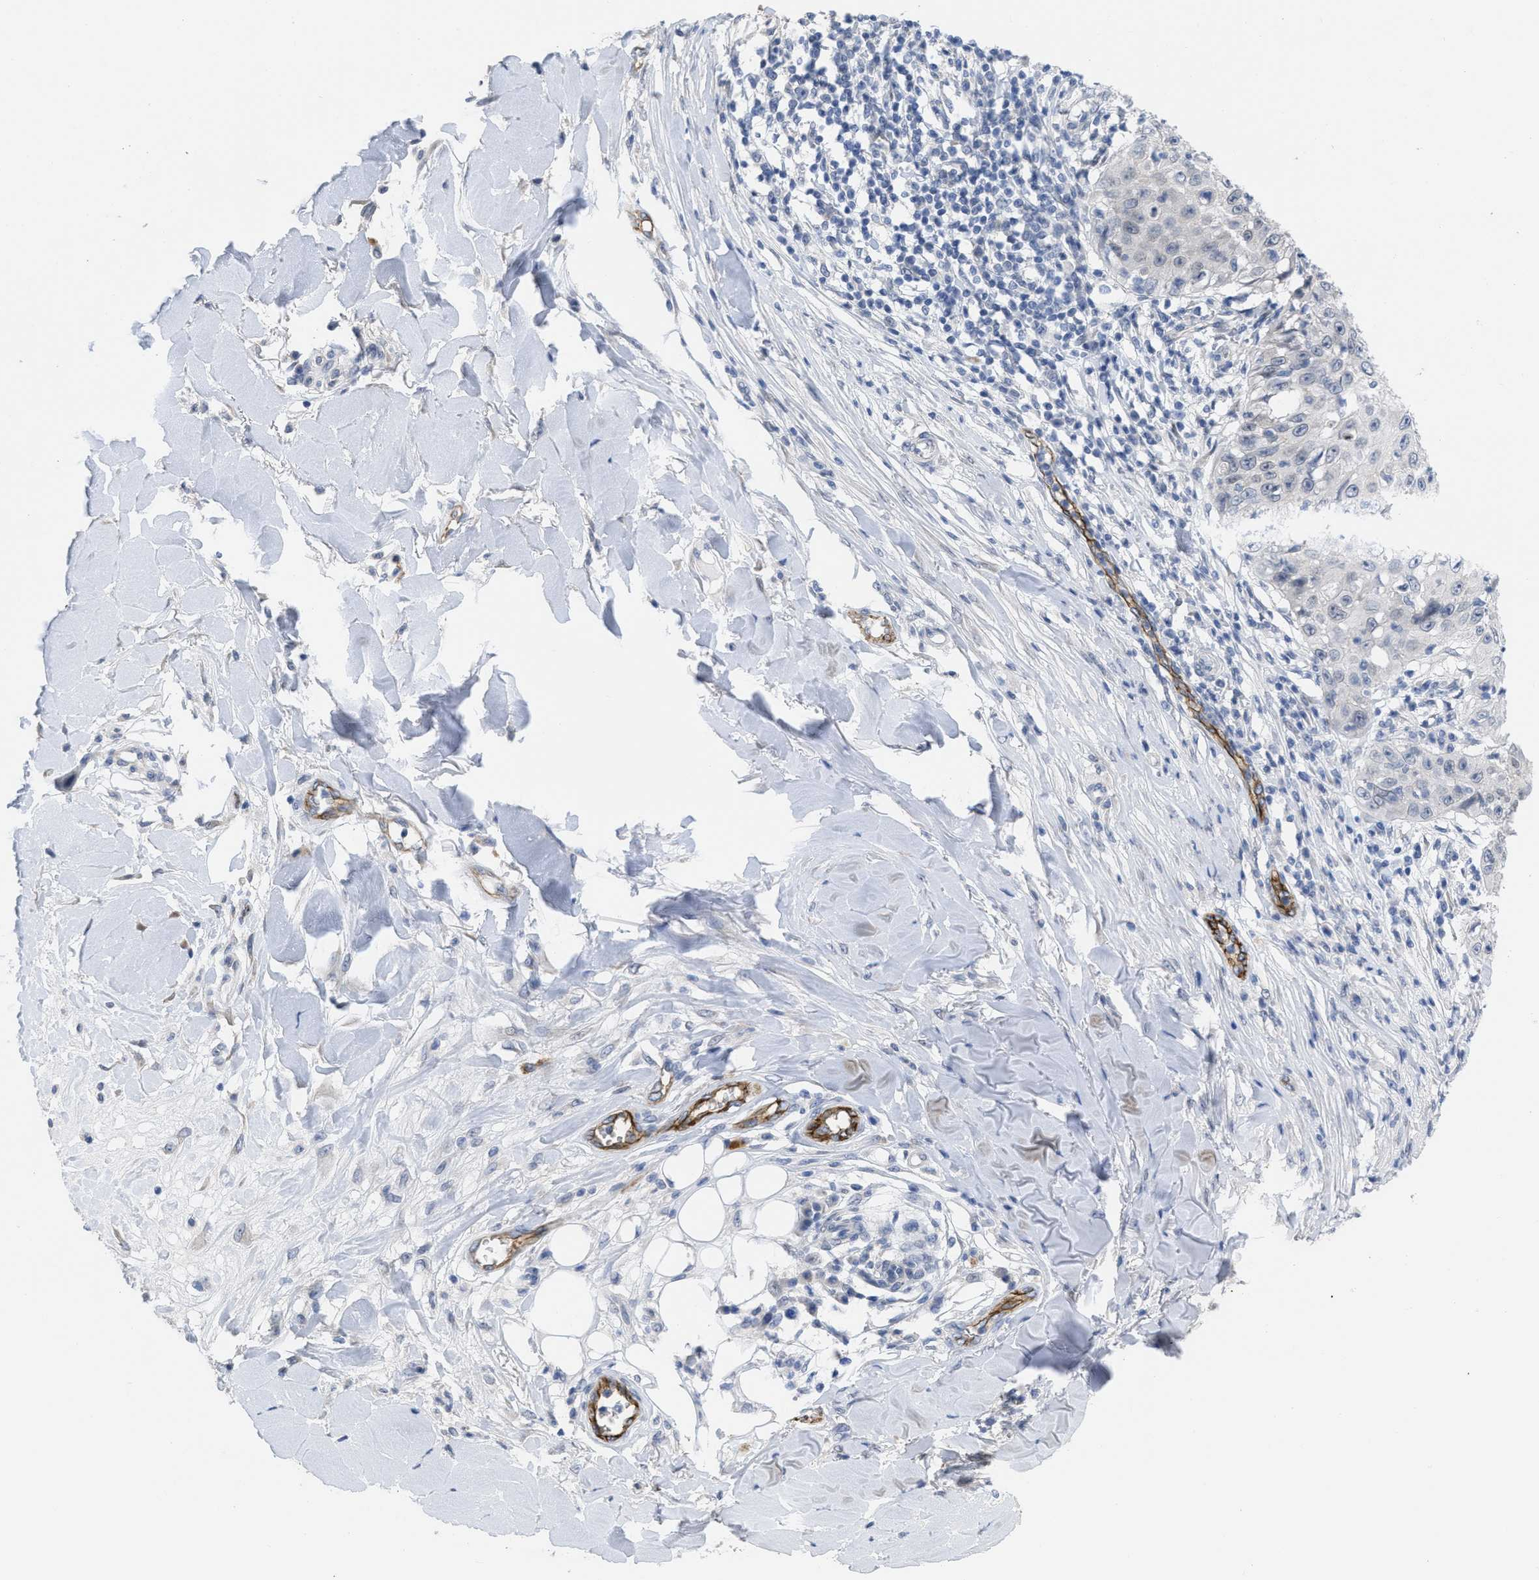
{"staining": {"intensity": "negative", "quantity": "none", "location": "none"}, "tissue": "skin cancer", "cell_type": "Tumor cells", "image_type": "cancer", "snomed": [{"axis": "morphology", "description": "Squamous cell carcinoma, NOS"}, {"axis": "topography", "description": "Skin"}], "caption": "There is no significant expression in tumor cells of skin squamous cell carcinoma.", "gene": "ACKR1", "patient": {"sex": "male", "age": 86}}